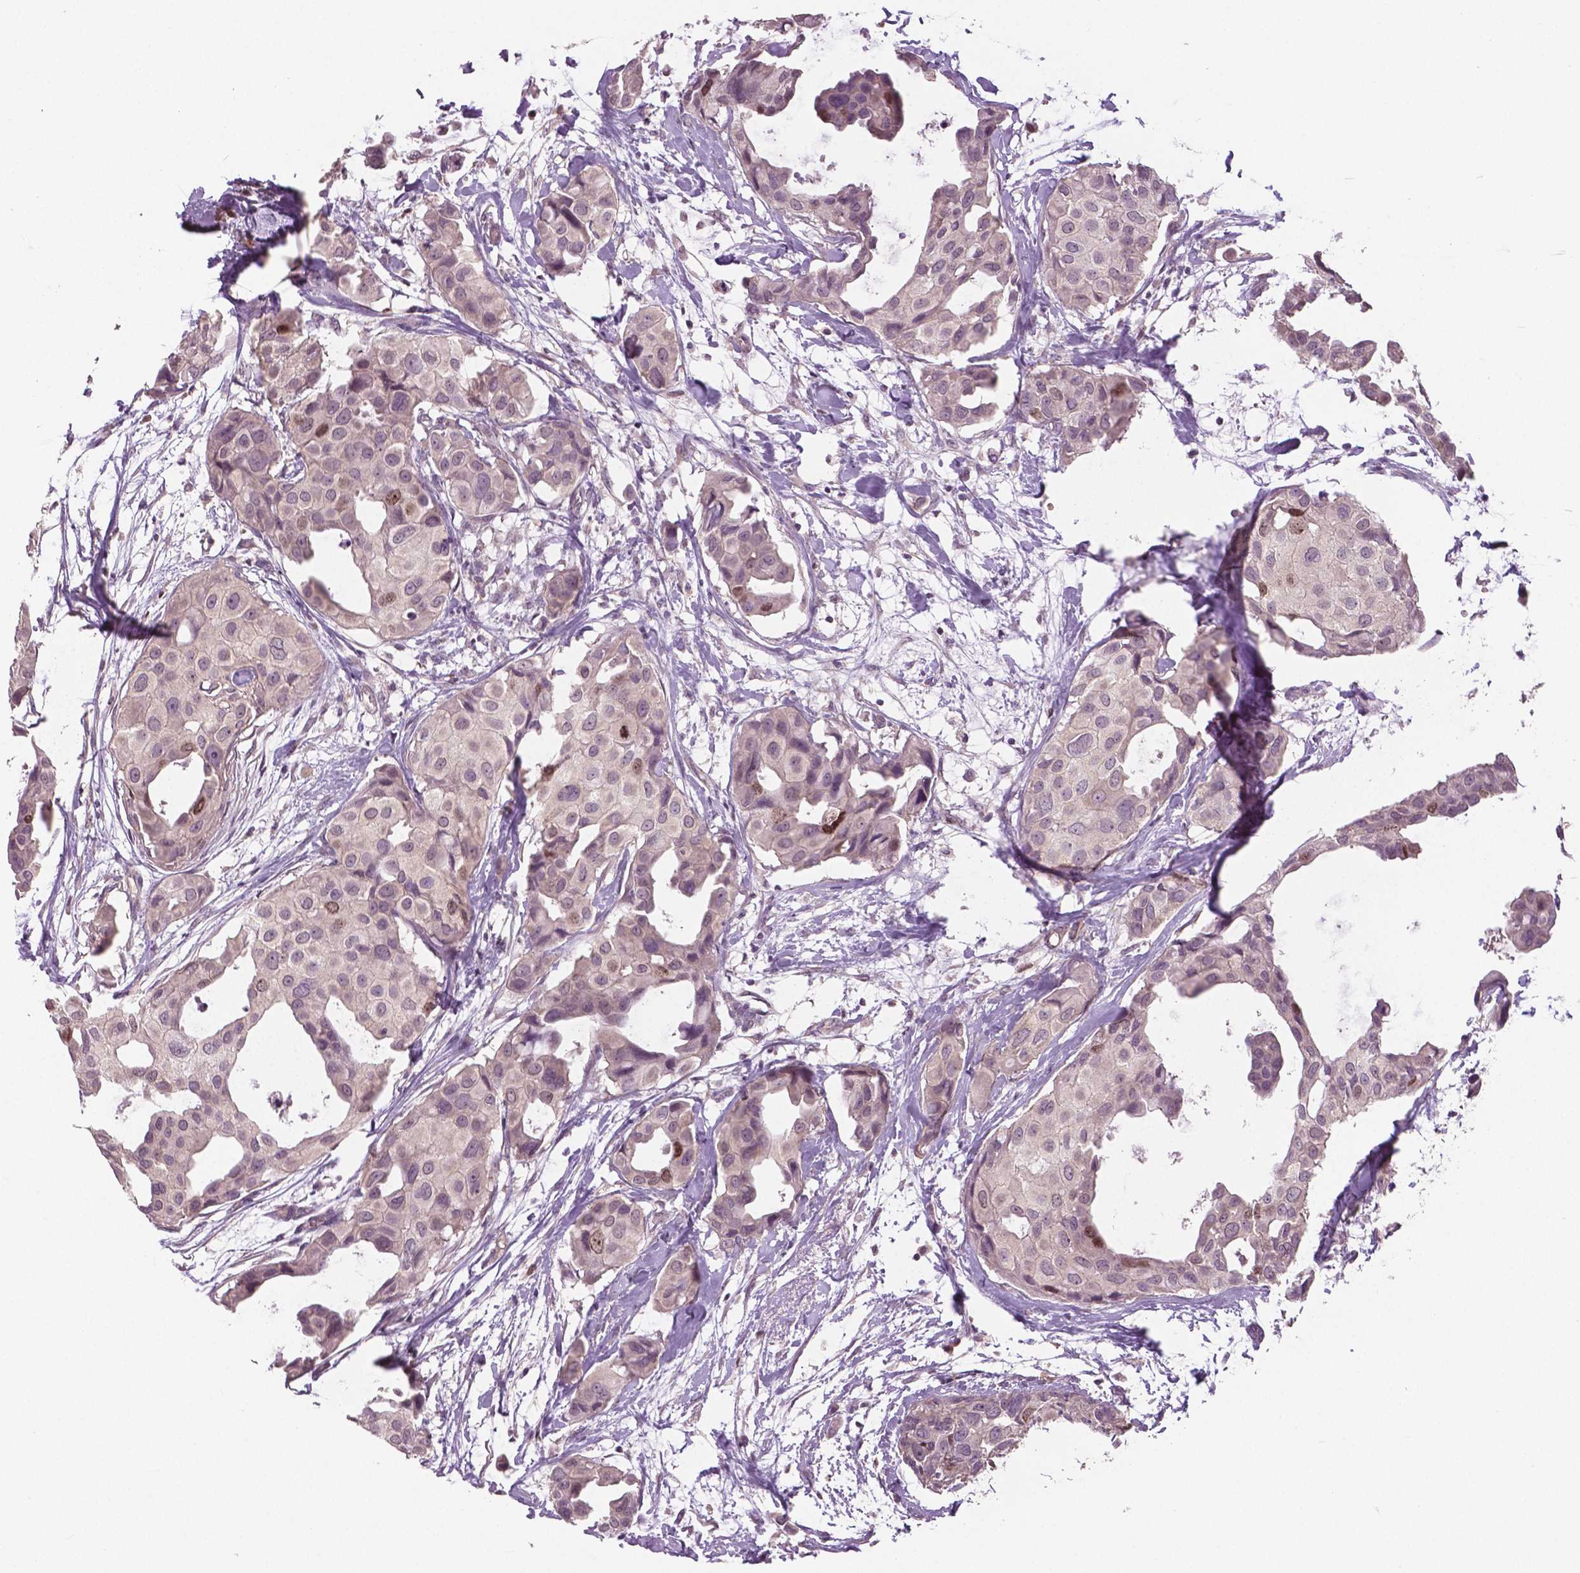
{"staining": {"intensity": "moderate", "quantity": "<25%", "location": "nuclear"}, "tissue": "breast cancer", "cell_type": "Tumor cells", "image_type": "cancer", "snomed": [{"axis": "morphology", "description": "Duct carcinoma"}, {"axis": "topography", "description": "Breast"}], "caption": "The photomicrograph shows a brown stain indicating the presence of a protein in the nuclear of tumor cells in breast infiltrating ductal carcinoma.", "gene": "MKI67", "patient": {"sex": "female", "age": 38}}